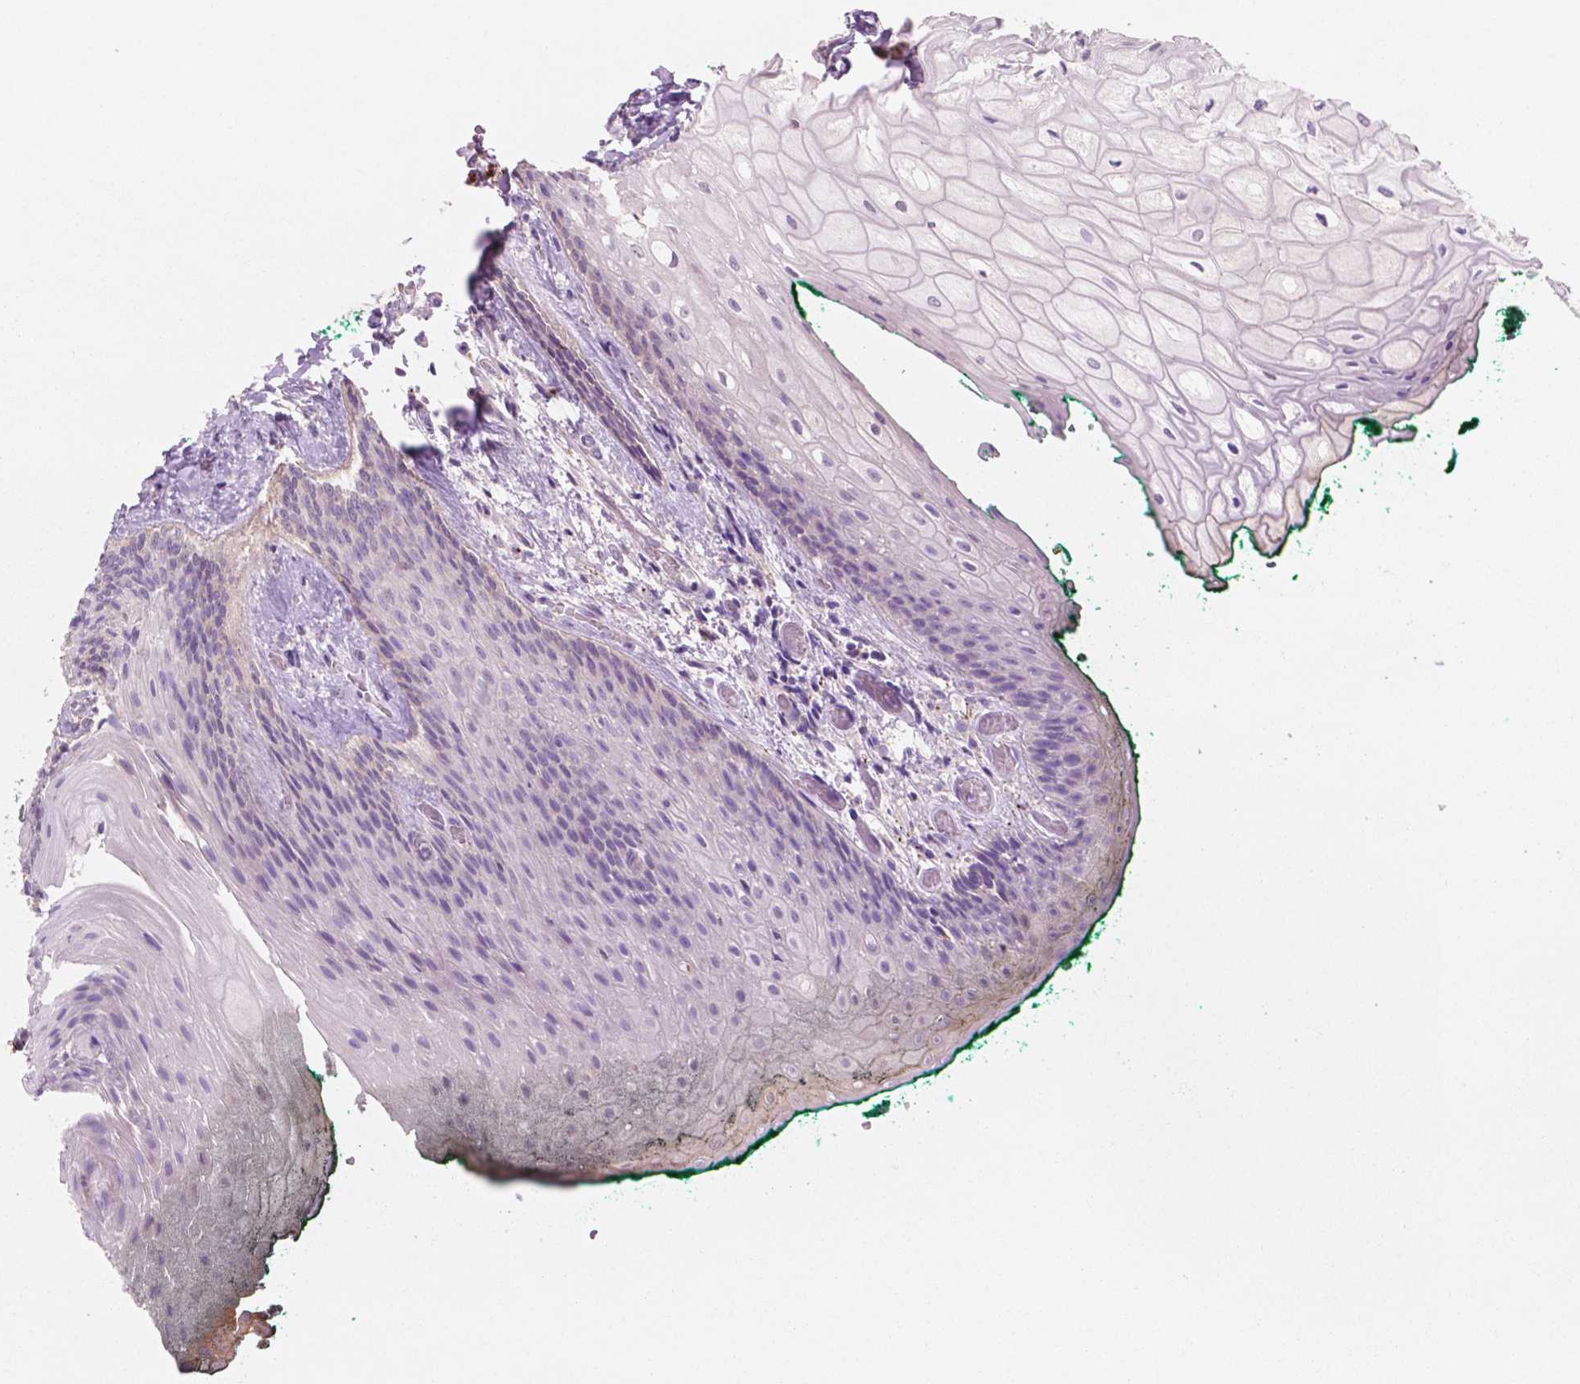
{"staining": {"intensity": "negative", "quantity": "none", "location": "none"}, "tissue": "oral mucosa", "cell_type": "Squamous epithelial cells", "image_type": "normal", "snomed": [{"axis": "morphology", "description": "Normal tissue, NOS"}, {"axis": "topography", "description": "Oral tissue"}, {"axis": "topography", "description": "Head-Neck"}], "caption": "IHC micrograph of benign oral mucosa: human oral mucosa stained with DAB exhibits no significant protein staining in squamous epithelial cells. (Immunohistochemistry (ihc), brightfield microscopy, high magnification).", "gene": "LRP1B", "patient": {"sex": "female", "age": 68}}